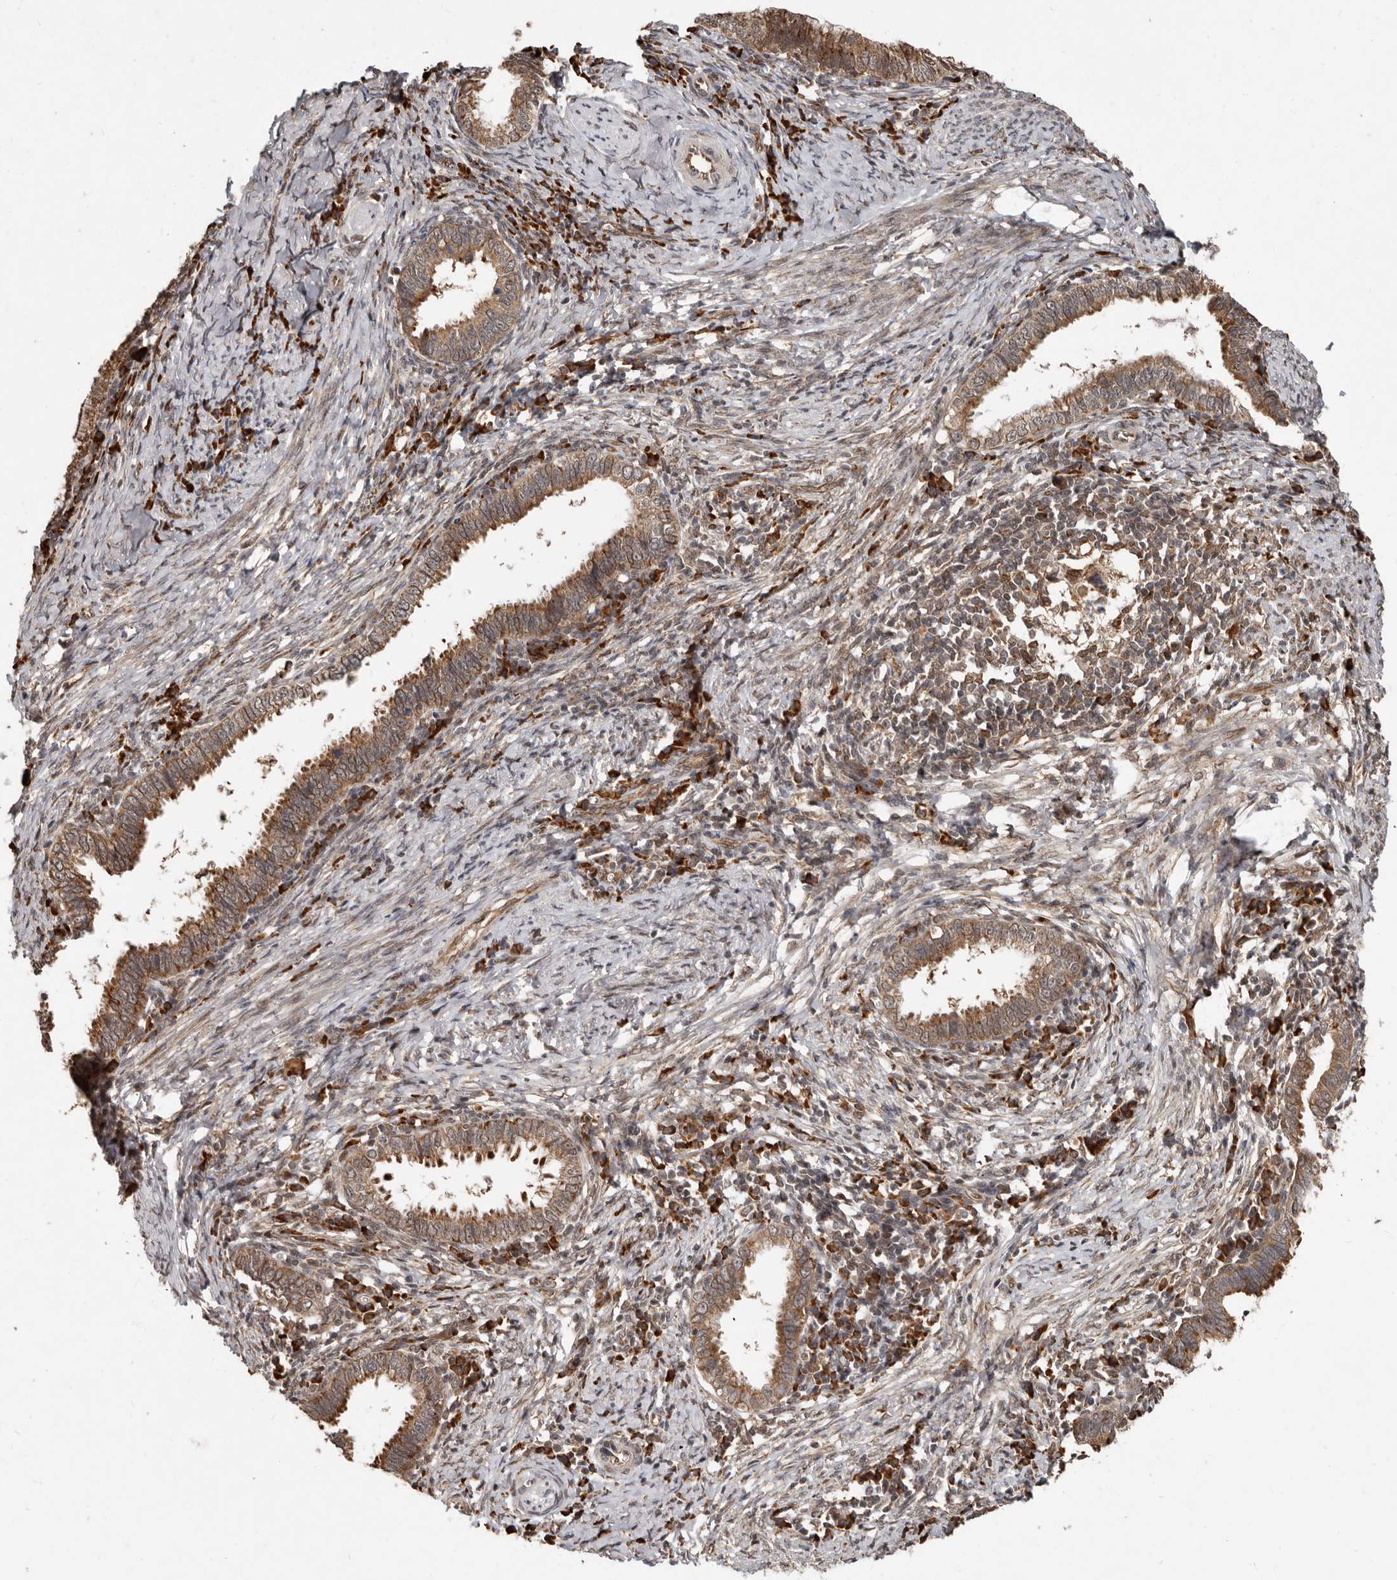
{"staining": {"intensity": "moderate", "quantity": ">75%", "location": "cytoplasmic/membranous"}, "tissue": "cervical cancer", "cell_type": "Tumor cells", "image_type": "cancer", "snomed": [{"axis": "morphology", "description": "Adenocarcinoma, NOS"}, {"axis": "topography", "description": "Cervix"}], "caption": "The image exhibits a brown stain indicating the presence of a protein in the cytoplasmic/membranous of tumor cells in cervical cancer (adenocarcinoma). The protein of interest is shown in brown color, while the nuclei are stained blue.", "gene": "LRGUK", "patient": {"sex": "female", "age": 36}}